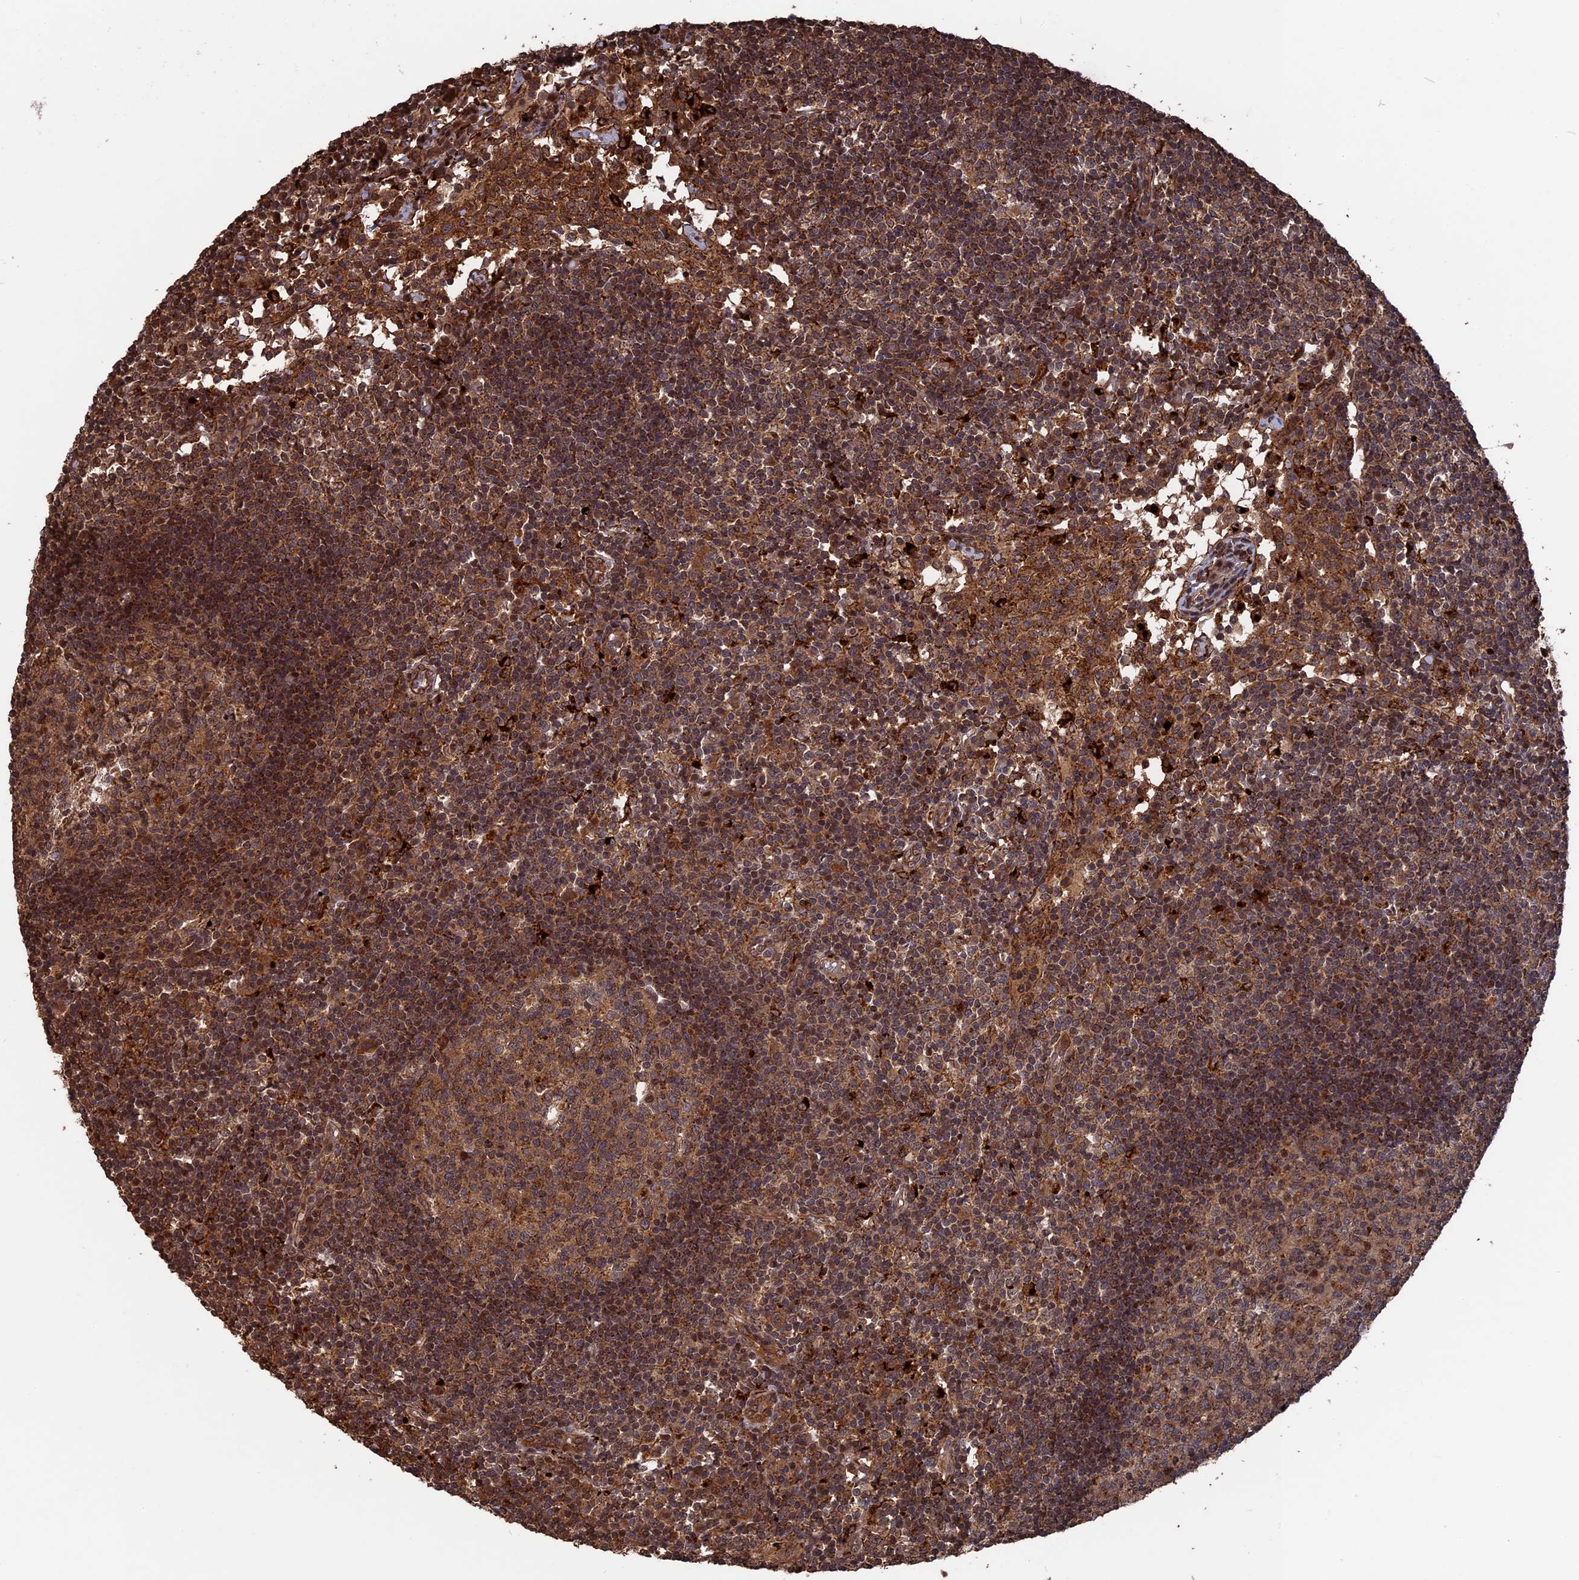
{"staining": {"intensity": "moderate", "quantity": ">75%", "location": "cytoplasmic/membranous"}, "tissue": "lymph node", "cell_type": "Germinal center cells", "image_type": "normal", "snomed": [{"axis": "morphology", "description": "Normal tissue, NOS"}, {"axis": "topography", "description": "Lymph node"}], "caption": "IHC staining of benign lymph node, which exhibits medium levels of moderate cytoplasmic/membranous positivity in about >75% of germinal center cells indicating moderate cytoplasmic/membranous protein staining. The staining was performed using DAB (brown) for protein detection and nuclei were counterstained in hematoxylin (blue).", "gene": "TELO2", "patient": {"sex": "female", "age": 55}}